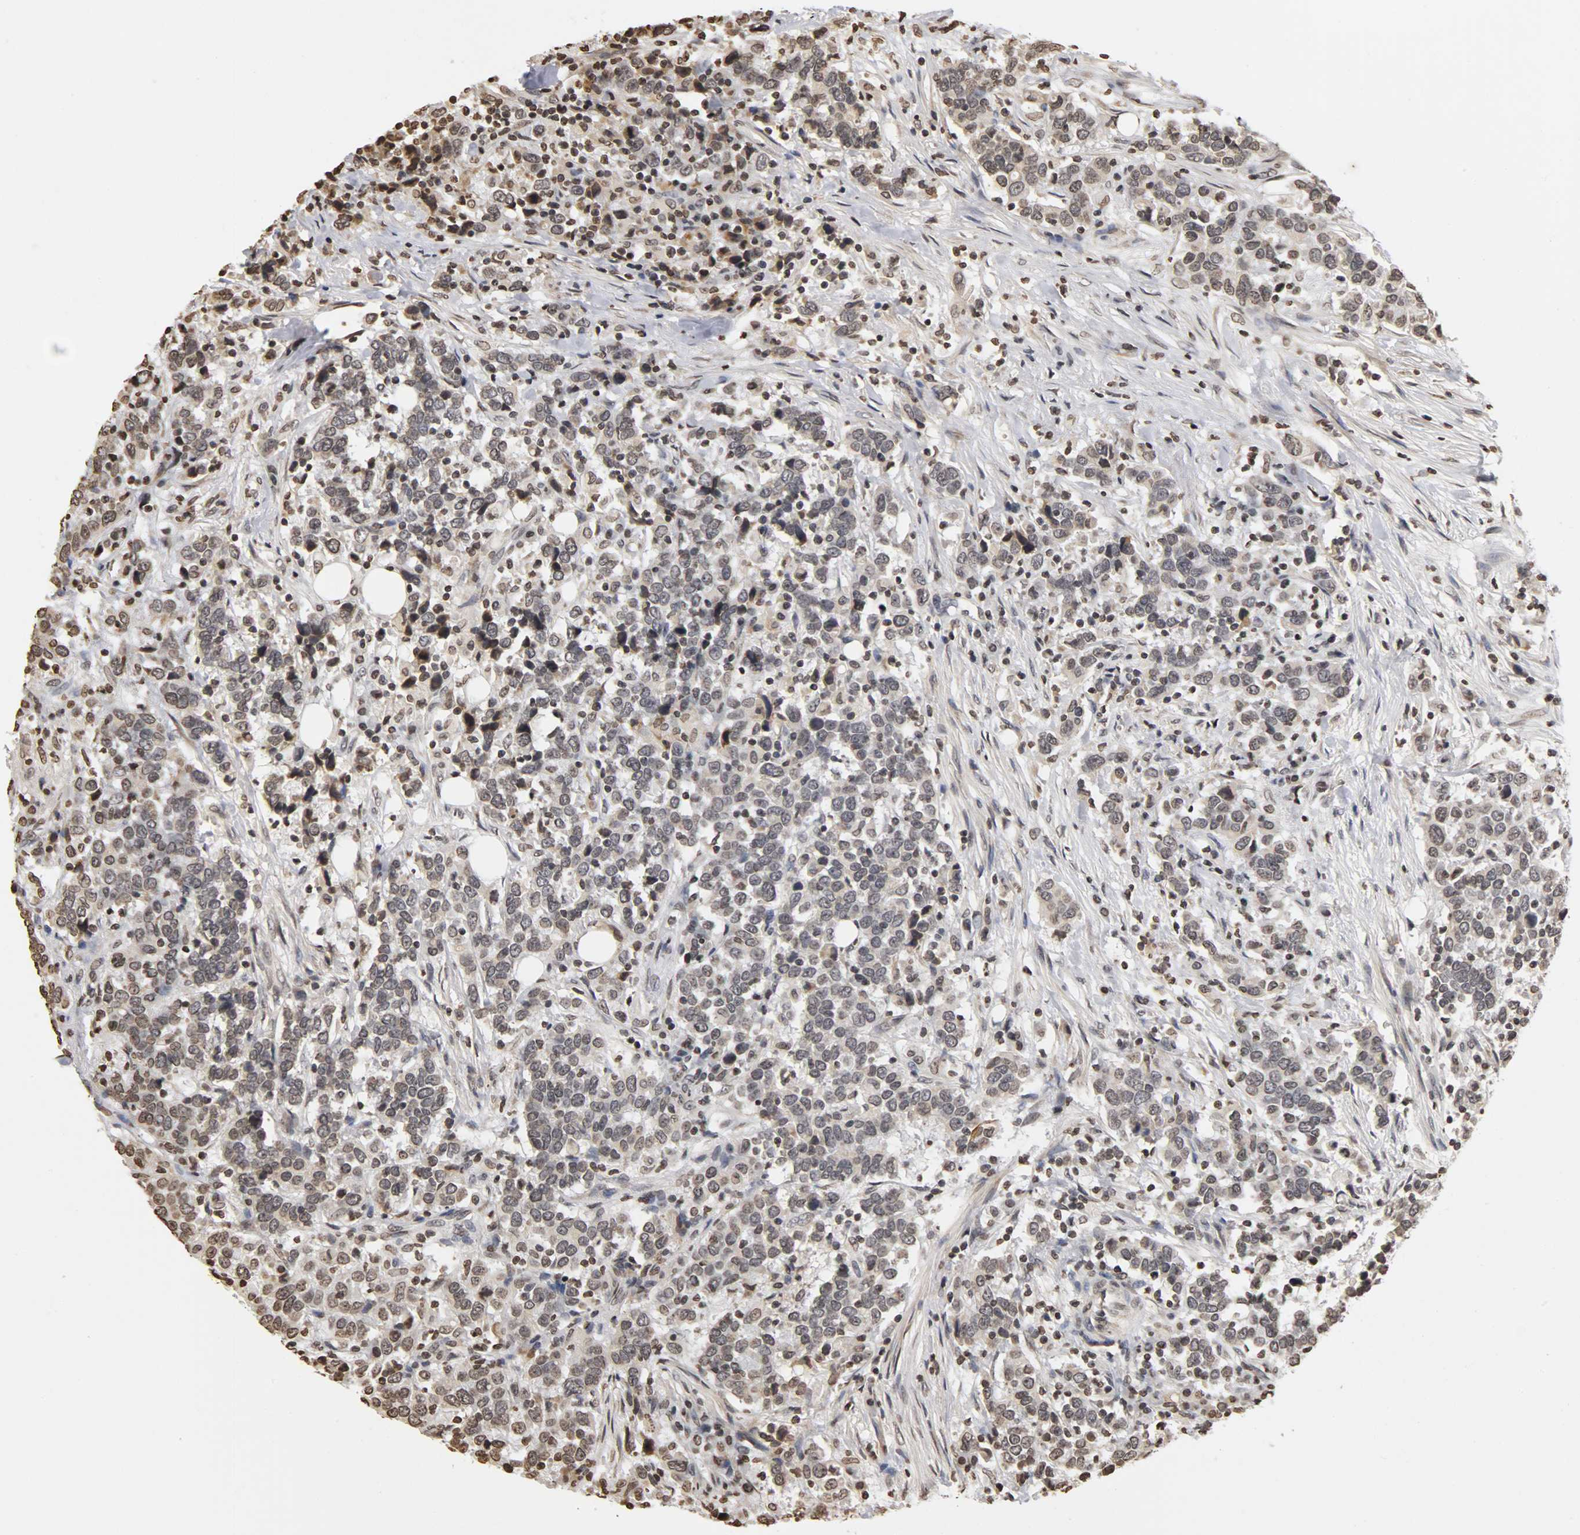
{"staining": {"intensity": "weak", "quantity": "<25%", "location": "nuclear"}, "tissue": "urothelial cancer", "cell_type": "Tumor cells", "image_type": "cancer", "snomed": [{"axis": "morphology", "description": "Urothelial carcinoma, High grade"}, {"axis": "topography", "description": "Urinary bladder"}], "caption": "Tumor cells show no significant protein positivity in urothelial cancer.", "gene": "ERCC2", "patient": {"sex": "male", "age": 61}}